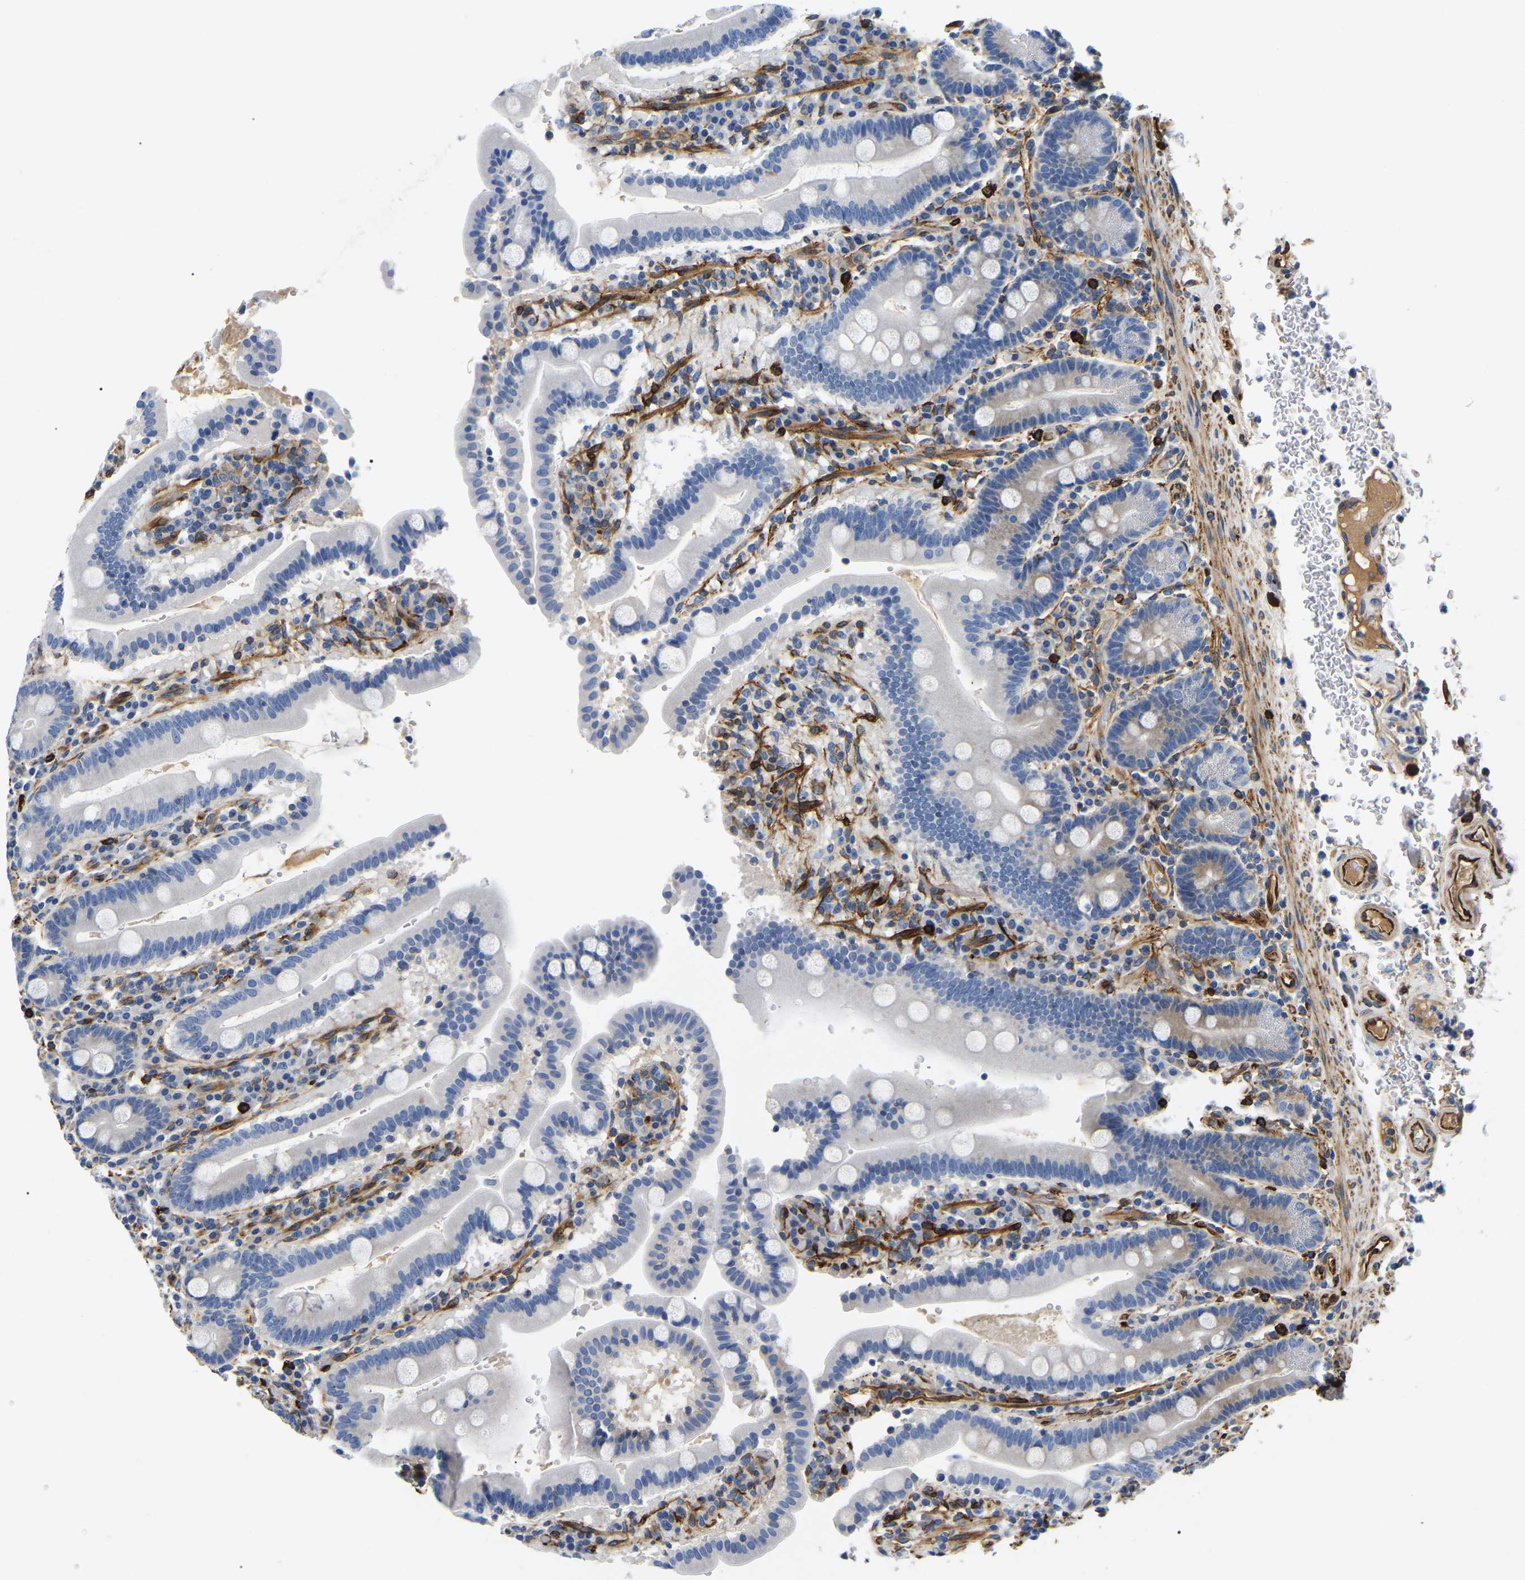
{"staining": {"intensity": "negative", "quantity": "none", "location": "none"}, "tissue": "duodenum", "cell_type": "Glandular cells", "image_type": "normal", "snomed": [{"axis": "morphology", "description": "Normal tissue, NOS"}, {"axis": "topography", "description": "Small intestine, NOS"}], "caption": "Immunohistochemistry (IHC) micrograph of benign duodenum: duodenum stained with DAB (3,3'-diaminobenzidine) exhibits no significant protein expression in glandular cells.", "gene": "DUSP8", "patient": {"sex": "female", "age": 71}}